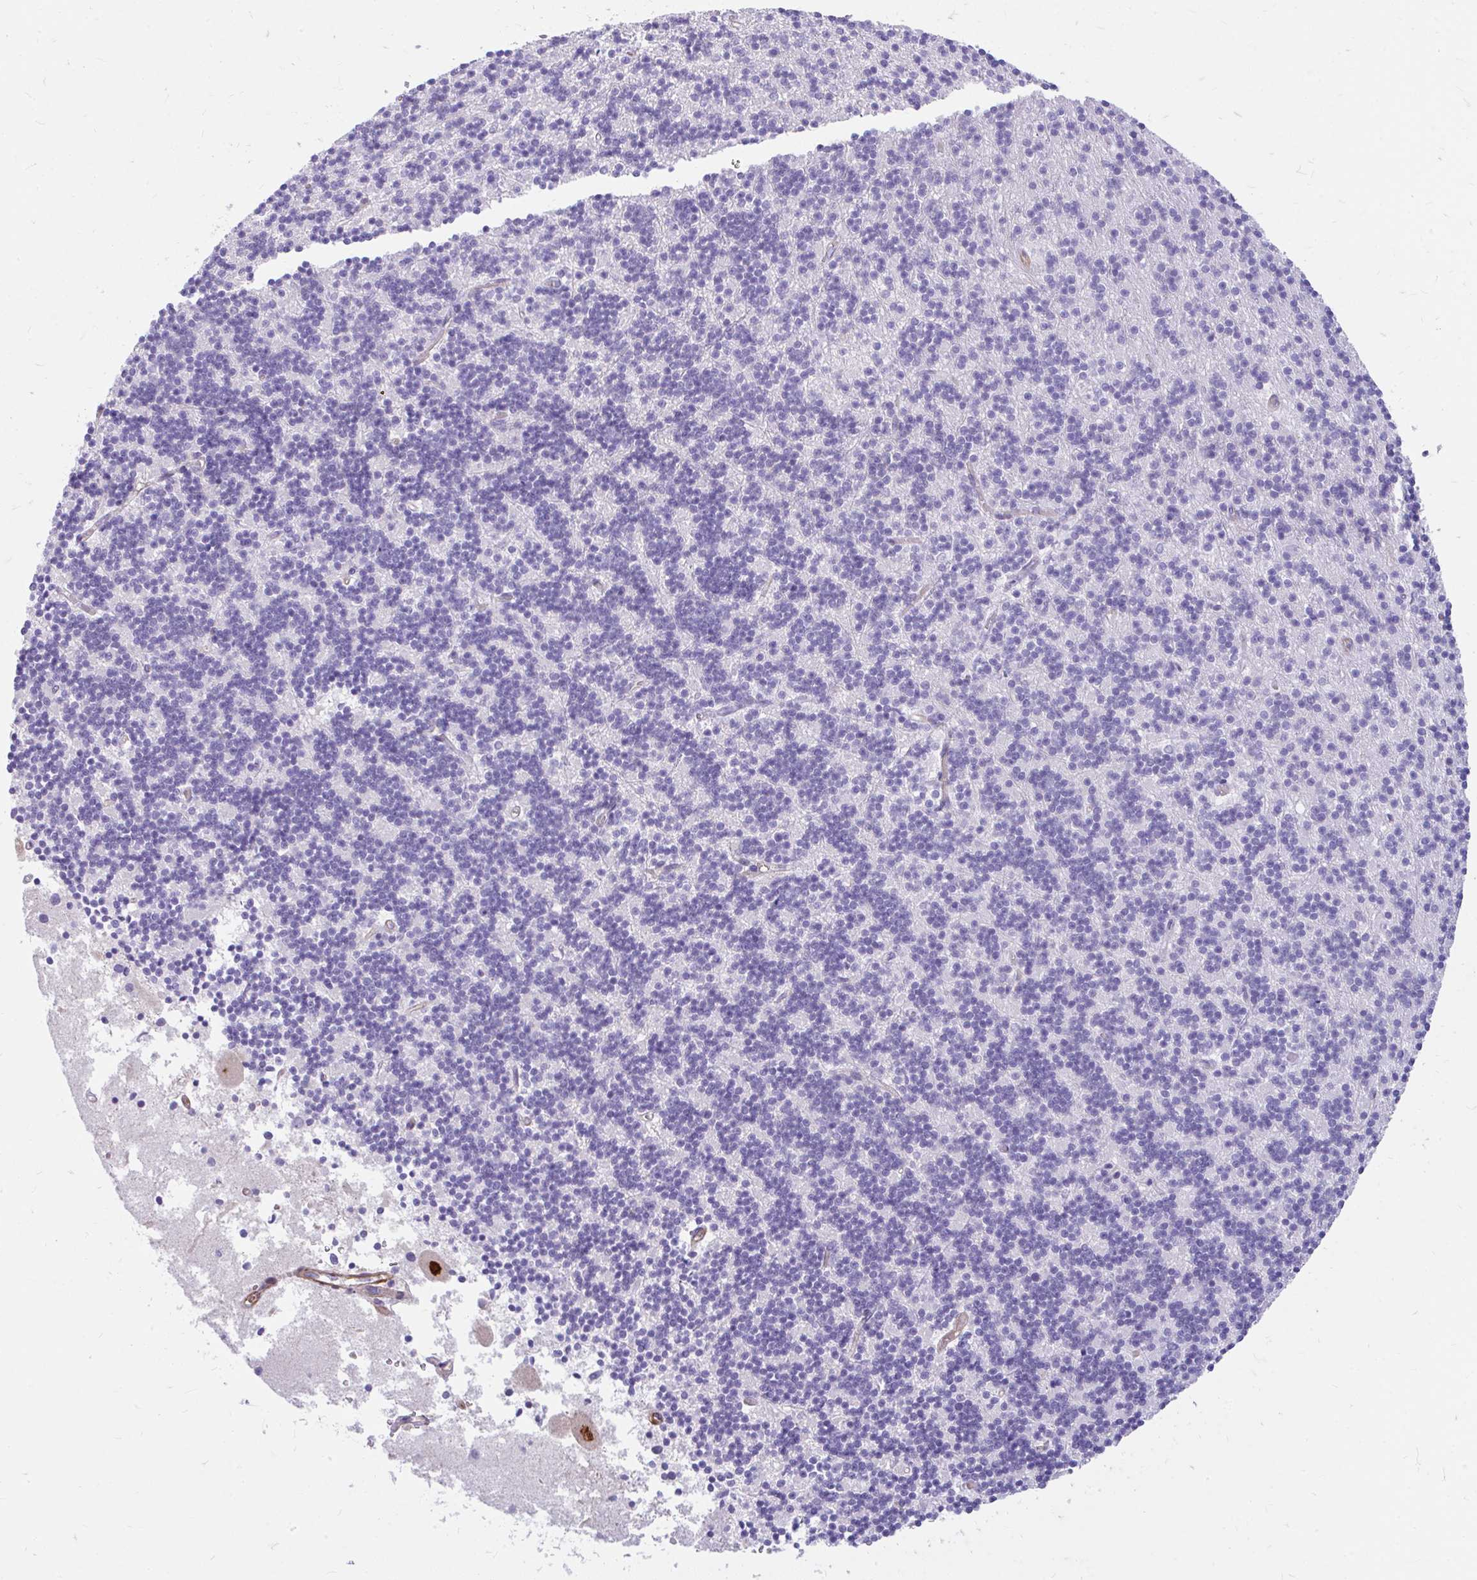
{"staining": {"intensity": "negative", "quantity": "none", "location": "none"}, "tissue": "cerebellum", "cell_type": "Cells in granular layer", "image_type": "normal", "snomed": [{"axis": "morphology", "description": "Normal tissue, NOS"}, {"axis": "topography", "description": "Cerebellum"}], "caption": "Histopathology image shows no significant protein positivity in cells in granular layer of benign cerebellum.", "gene": "FAM83C", "patient": {"sex": "male", "age": 54}}